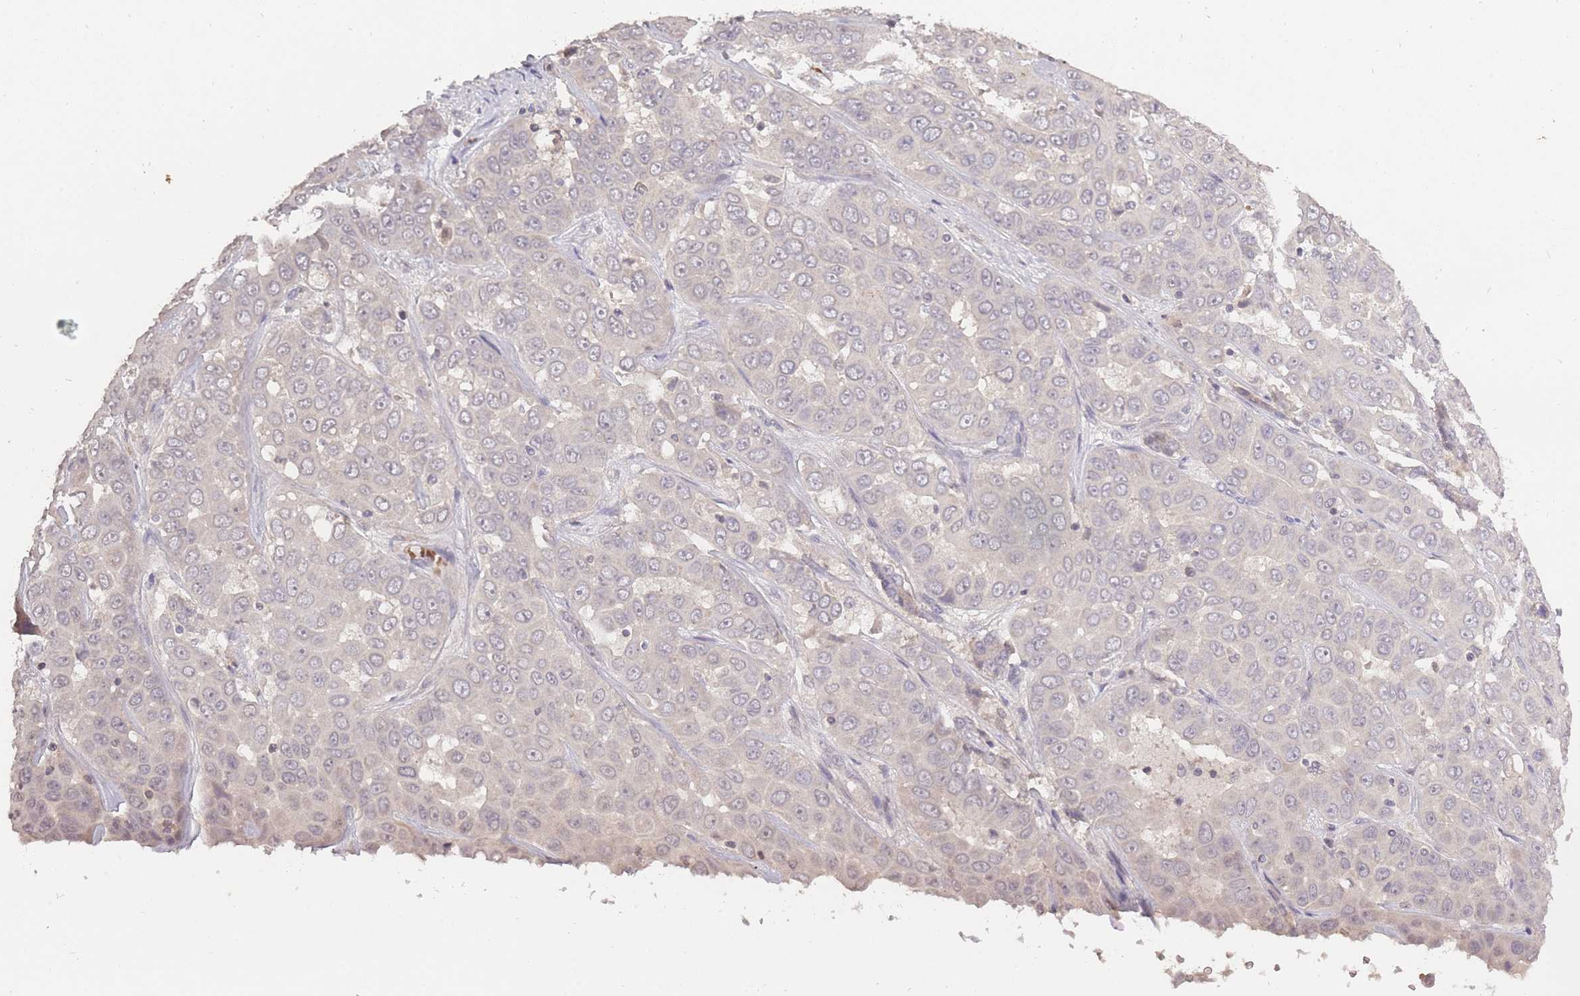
{"staining": {"intensity": "negative", "quantity": "none", "location": "none"}, "tissue": "liver cancer", "cell_type": "Tumor cells", "image_type": "cancer", "snomed": [{"axis": "morphology", "description": "Cholangiocarcinoma"}, {"axis": "topography", "description": "Liver"}], "caption": "Immunohistochemistry of human liver cancer (cholangiocarcinoma) demonstrates no staining in tumor cells.", "gene": "ADCYAP1R1", "patient": {"sex": "female", "age": 52}}